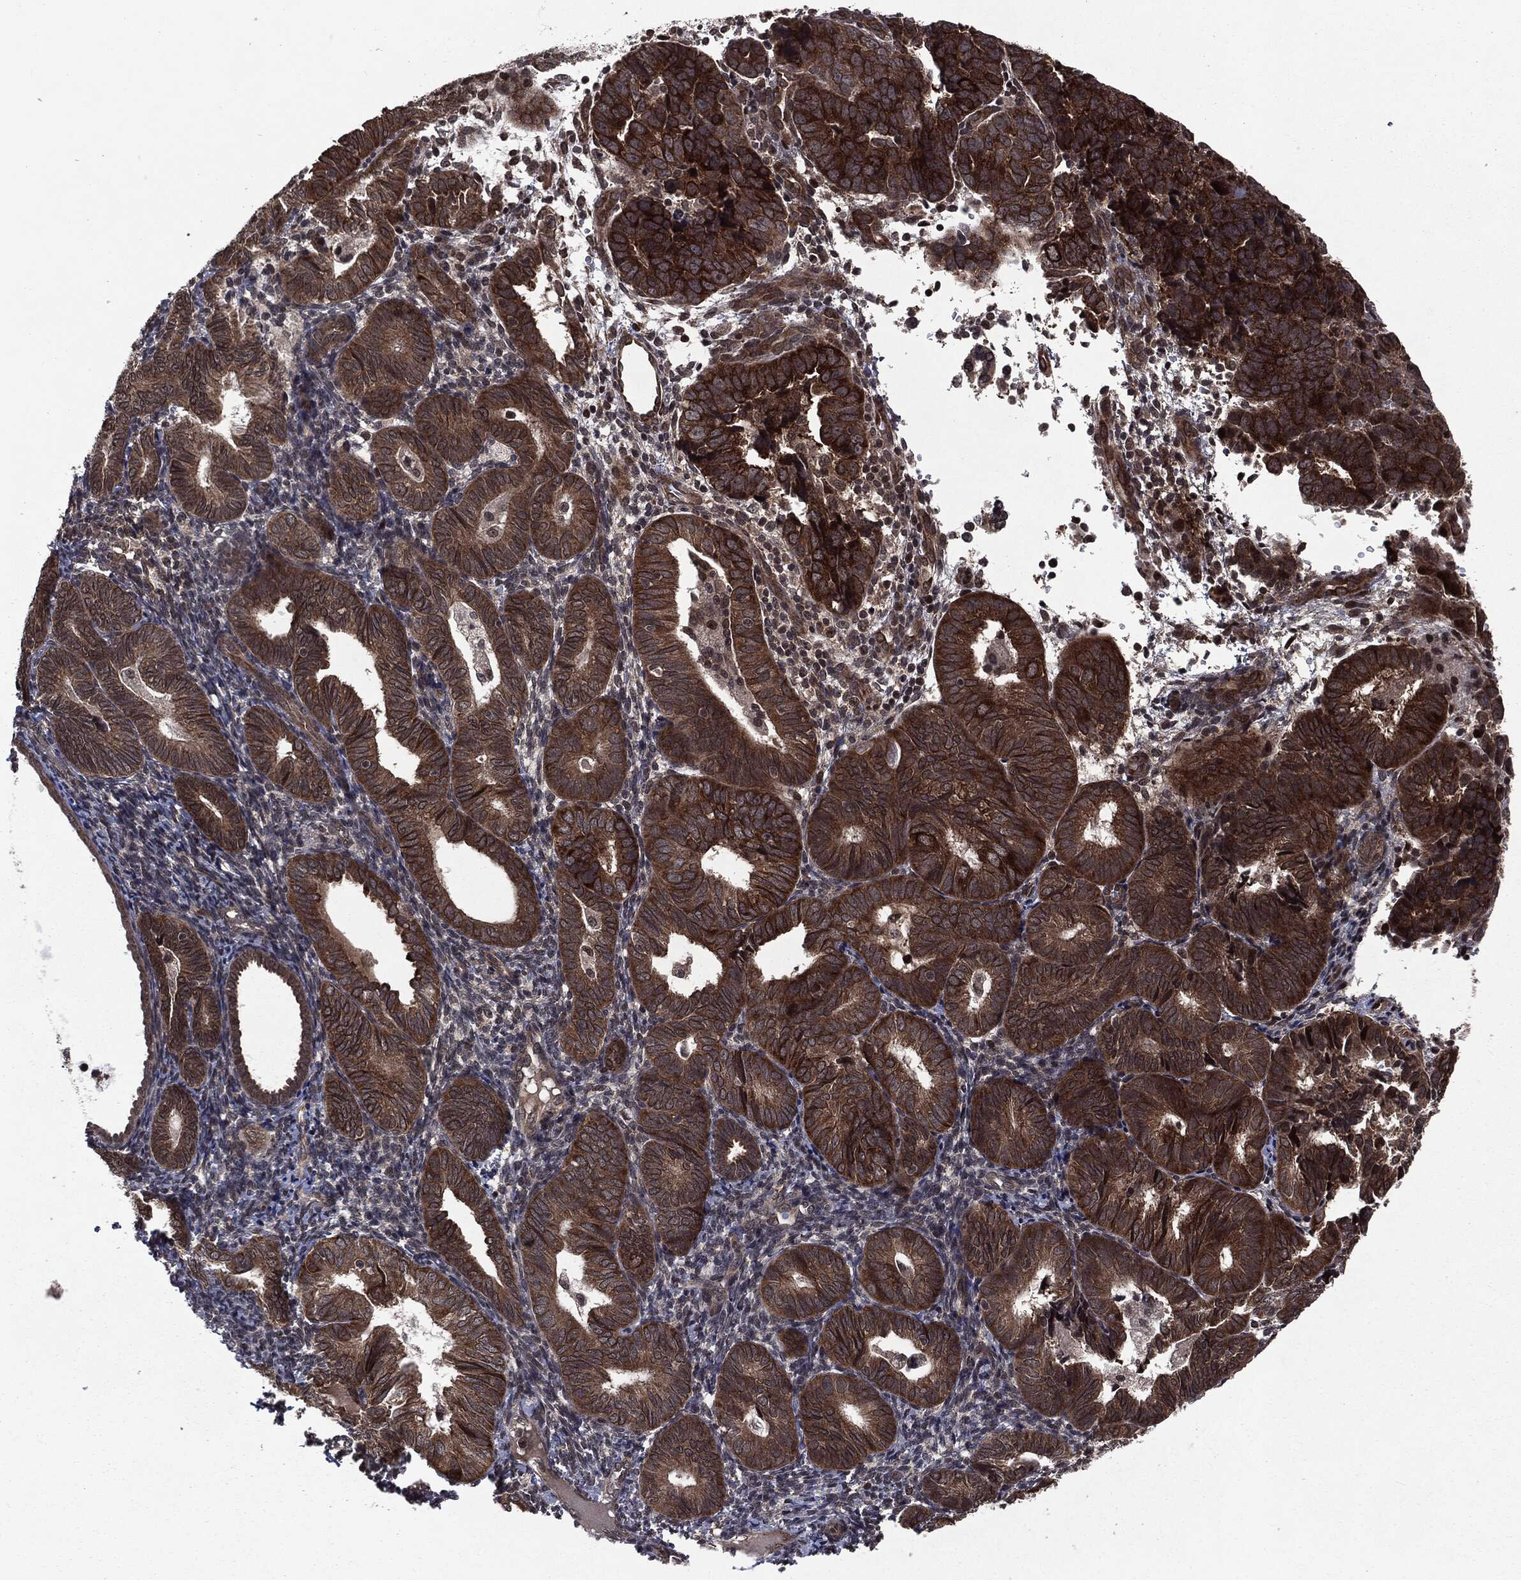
{"staining": {"intensity": "strong", "quantity": ">75%", "location": "cytoplasmic/membranous"}, "tissue": "endometrial cancer", "cell_type": "Tumor cells", "image_type": "cancer", "snomed": [{"axis": "morphology", "description": "Adenocarcinoma, NOS"}, {"axis": "topography", "description": "Endometrium"}], "caption": "An immunohistochemistry (IHC) micrograph of neoplastic tissue is shown. Protein staining in brown shows strong cytoplasmic/membranous positivity in endometrial cancer (adenocarcinoma) within tumor cells.", "gene": "STAU2", "patient": {"sex": "female", "age": 82}}